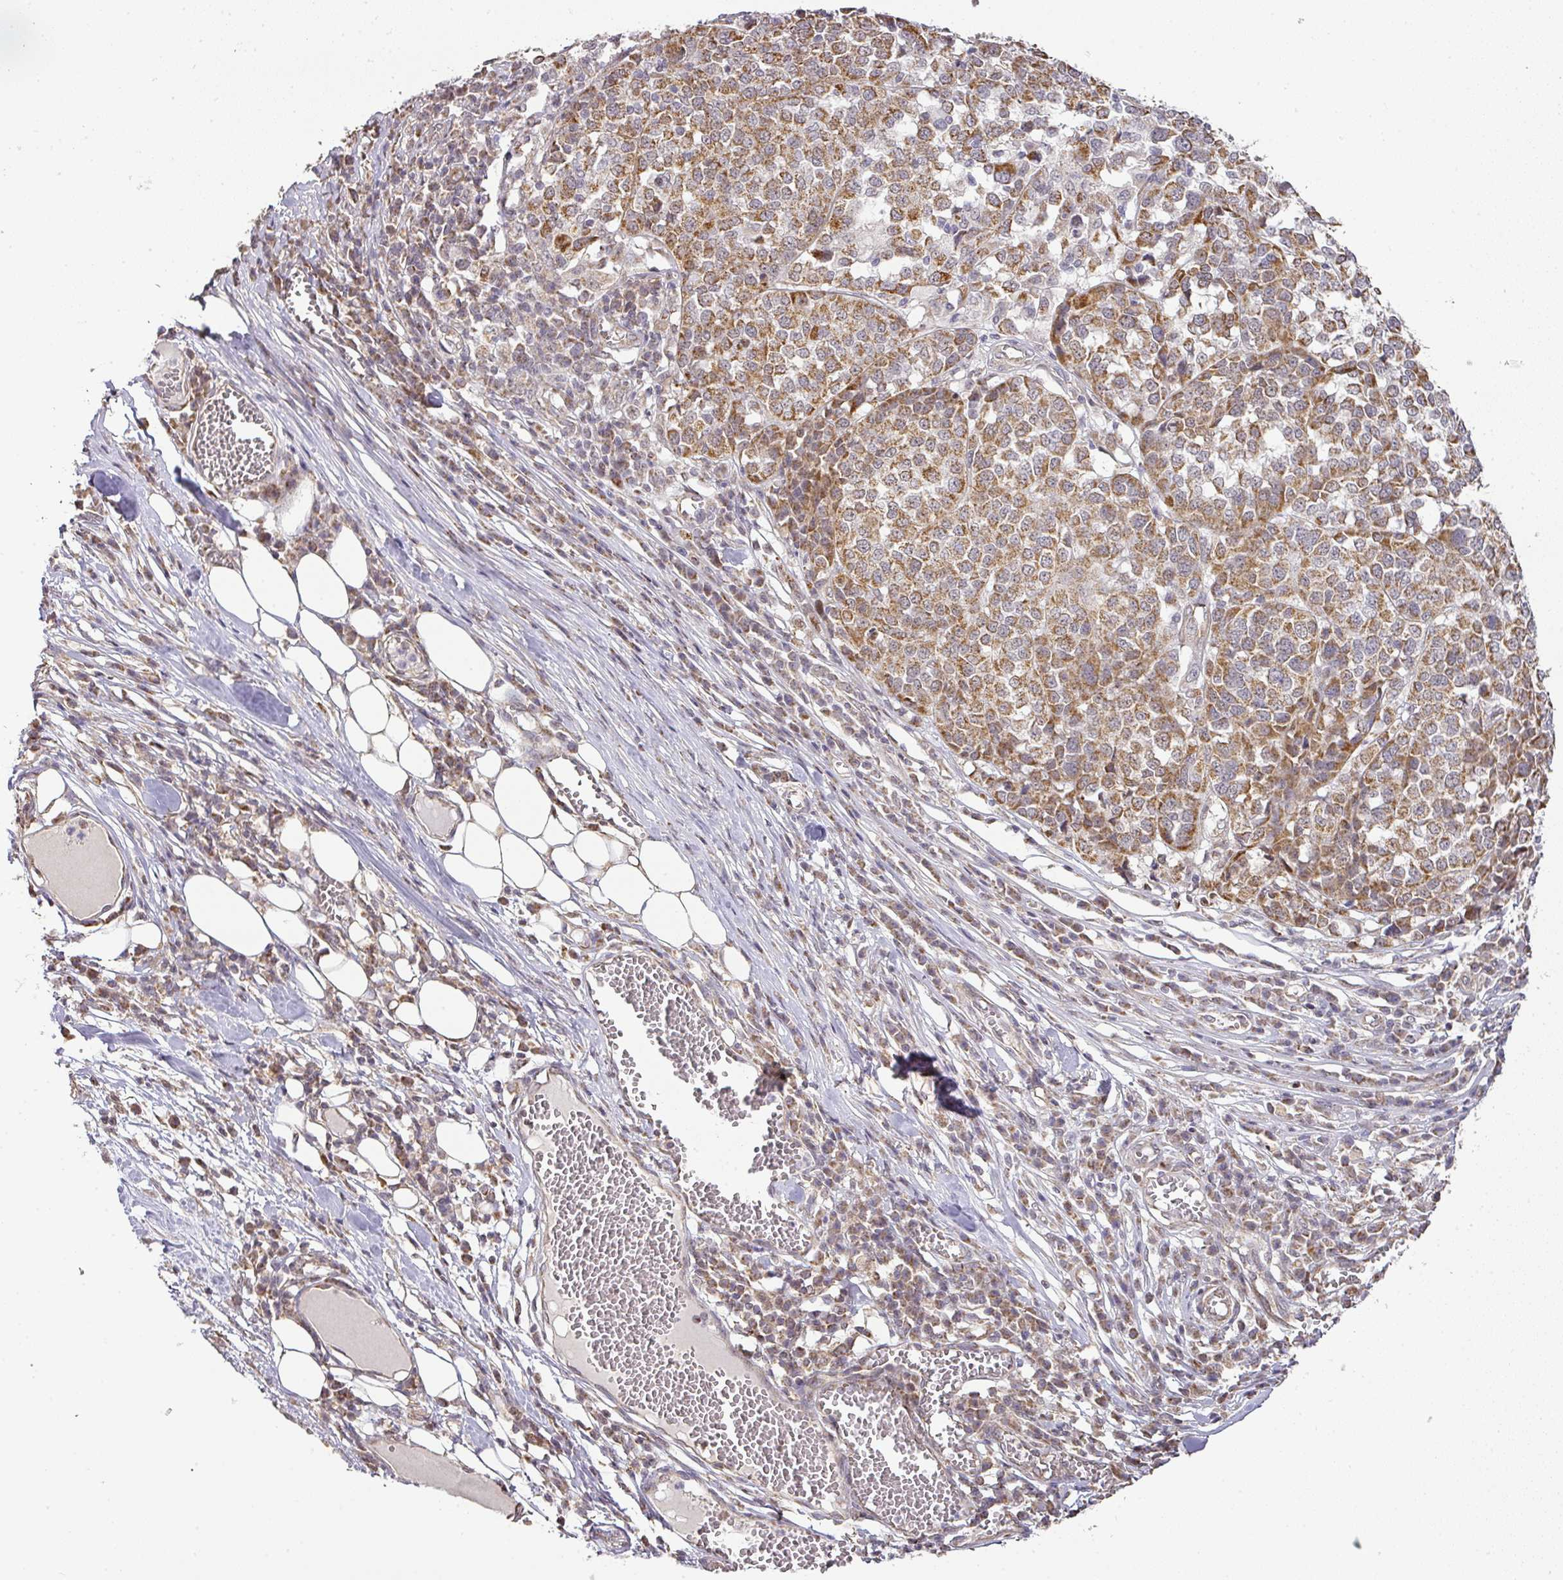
{"staining": {"intensity": "moderate", "quantity": ">75%", "location": "cytoplasmic/membranous"}, "tissue": "melanoma", "cell_type": "Tumor cells", "image_type": "cancer", "snomed": [{"axis": "morphology", "description": "Malignant melanoma, Metastatic site"}, {"axis": "topography", "description": "Lymph node"}], "caption": "A high-resolution histopathology image shows IHC staining of melanoma, which displays moderate cytoplasmic/membranous positivity in about >75% of tumor cells.", "gene": "MYOM2", "patient": {"sex": "male", "age": 44}}